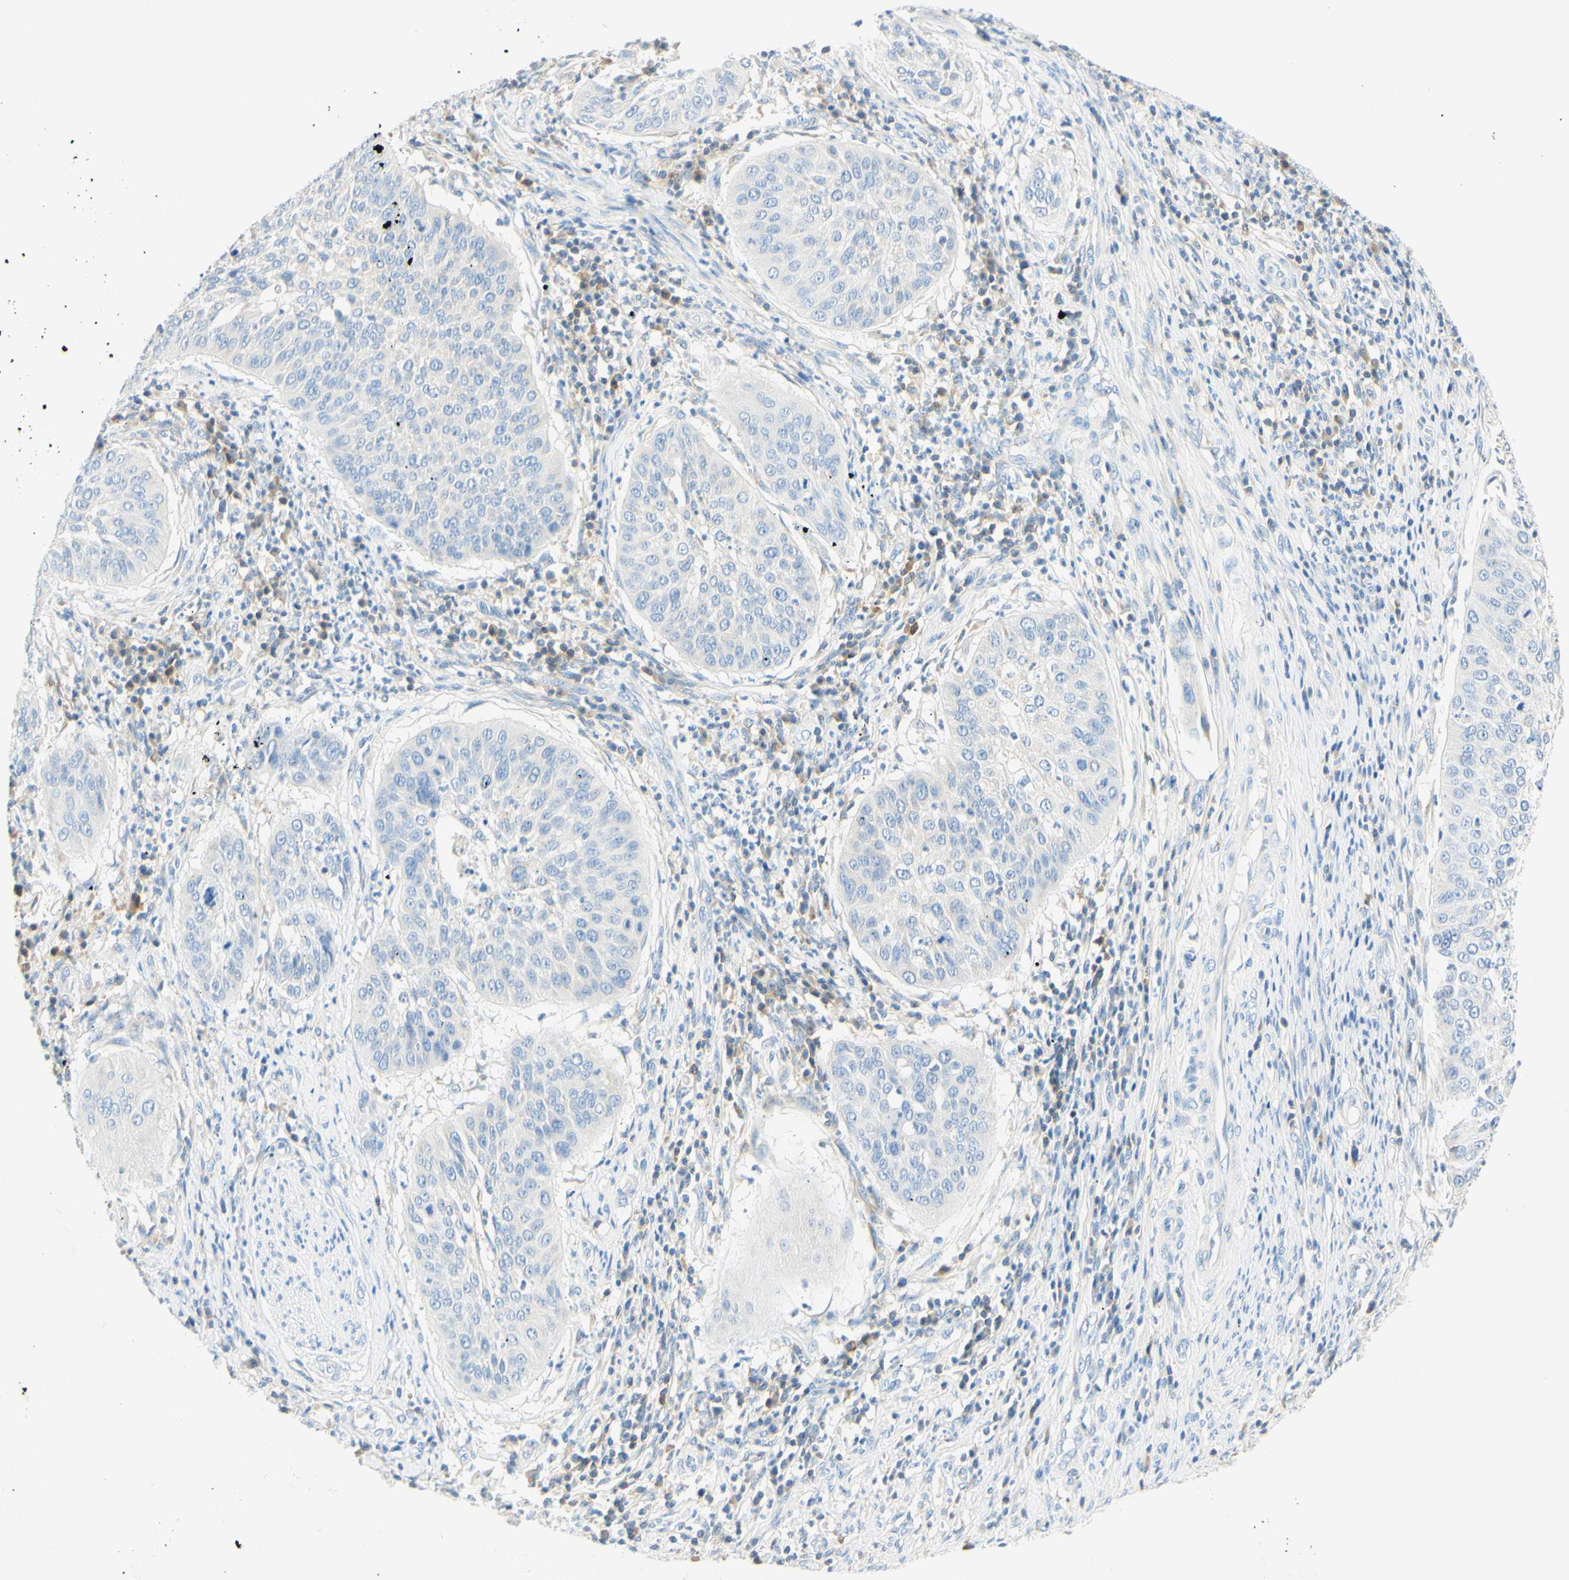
{"staining": {"intensity": "negative", "quantity": "none", "location": "none"}, "tissue": "cervical cancer", "cell_type": "Tumor cells", "image_type": "cancer", "snomed": [{"axis": "morphology", "description": "Normal tissue, NOS"}, {"axis": "morphology", "description": "Squamous cell carcinoma, NOS"}, {"axis": "topography", "description": "Cervix"}], "caption": "Immunohistochemical staining of cervical cancer (squamous cell carcinoma) shows no significant positivity in tumor cells. (Immunohistochemistry, brightfield microscopy, high magnification).", "gene": "LAT", "patient": {"sex": "female", "age": 39}}